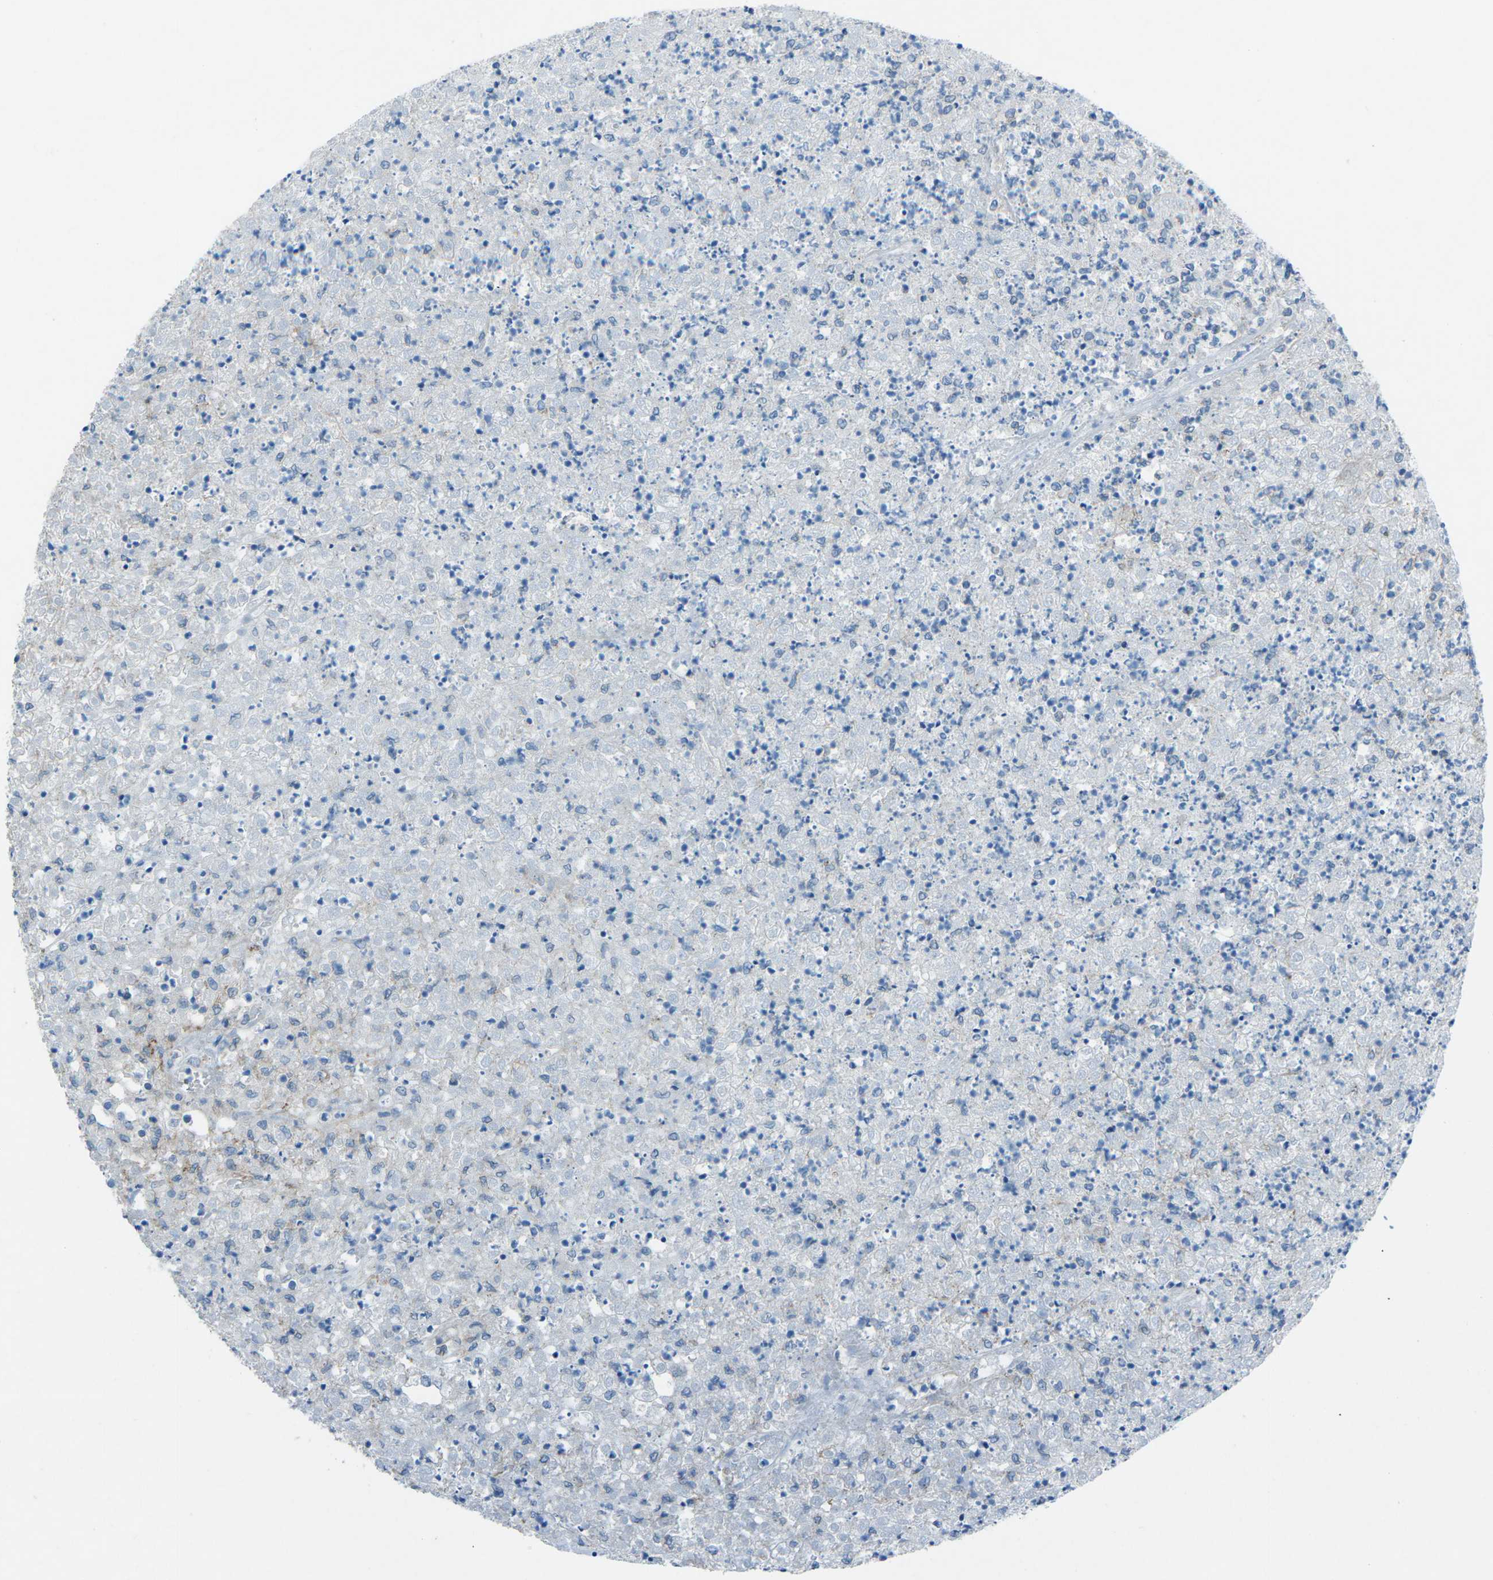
{"staining": {"intensity": "negative", "quantity": "none", "location": "none"}, "tissue": "renal cancer", "cell_type": "Tumor cells", "image_type": "cancer", "snomed": [{"axis": "morphology", "description": "Adenocarcinoma, NOS"}, {"axis": "topography", "description": "Kidney"}], "caption": "Micrograph shows no significant protein staining in tumor cells of renal cancer.", "gene": "UTRN", "patient": {"sex": "female", "age": 54}}